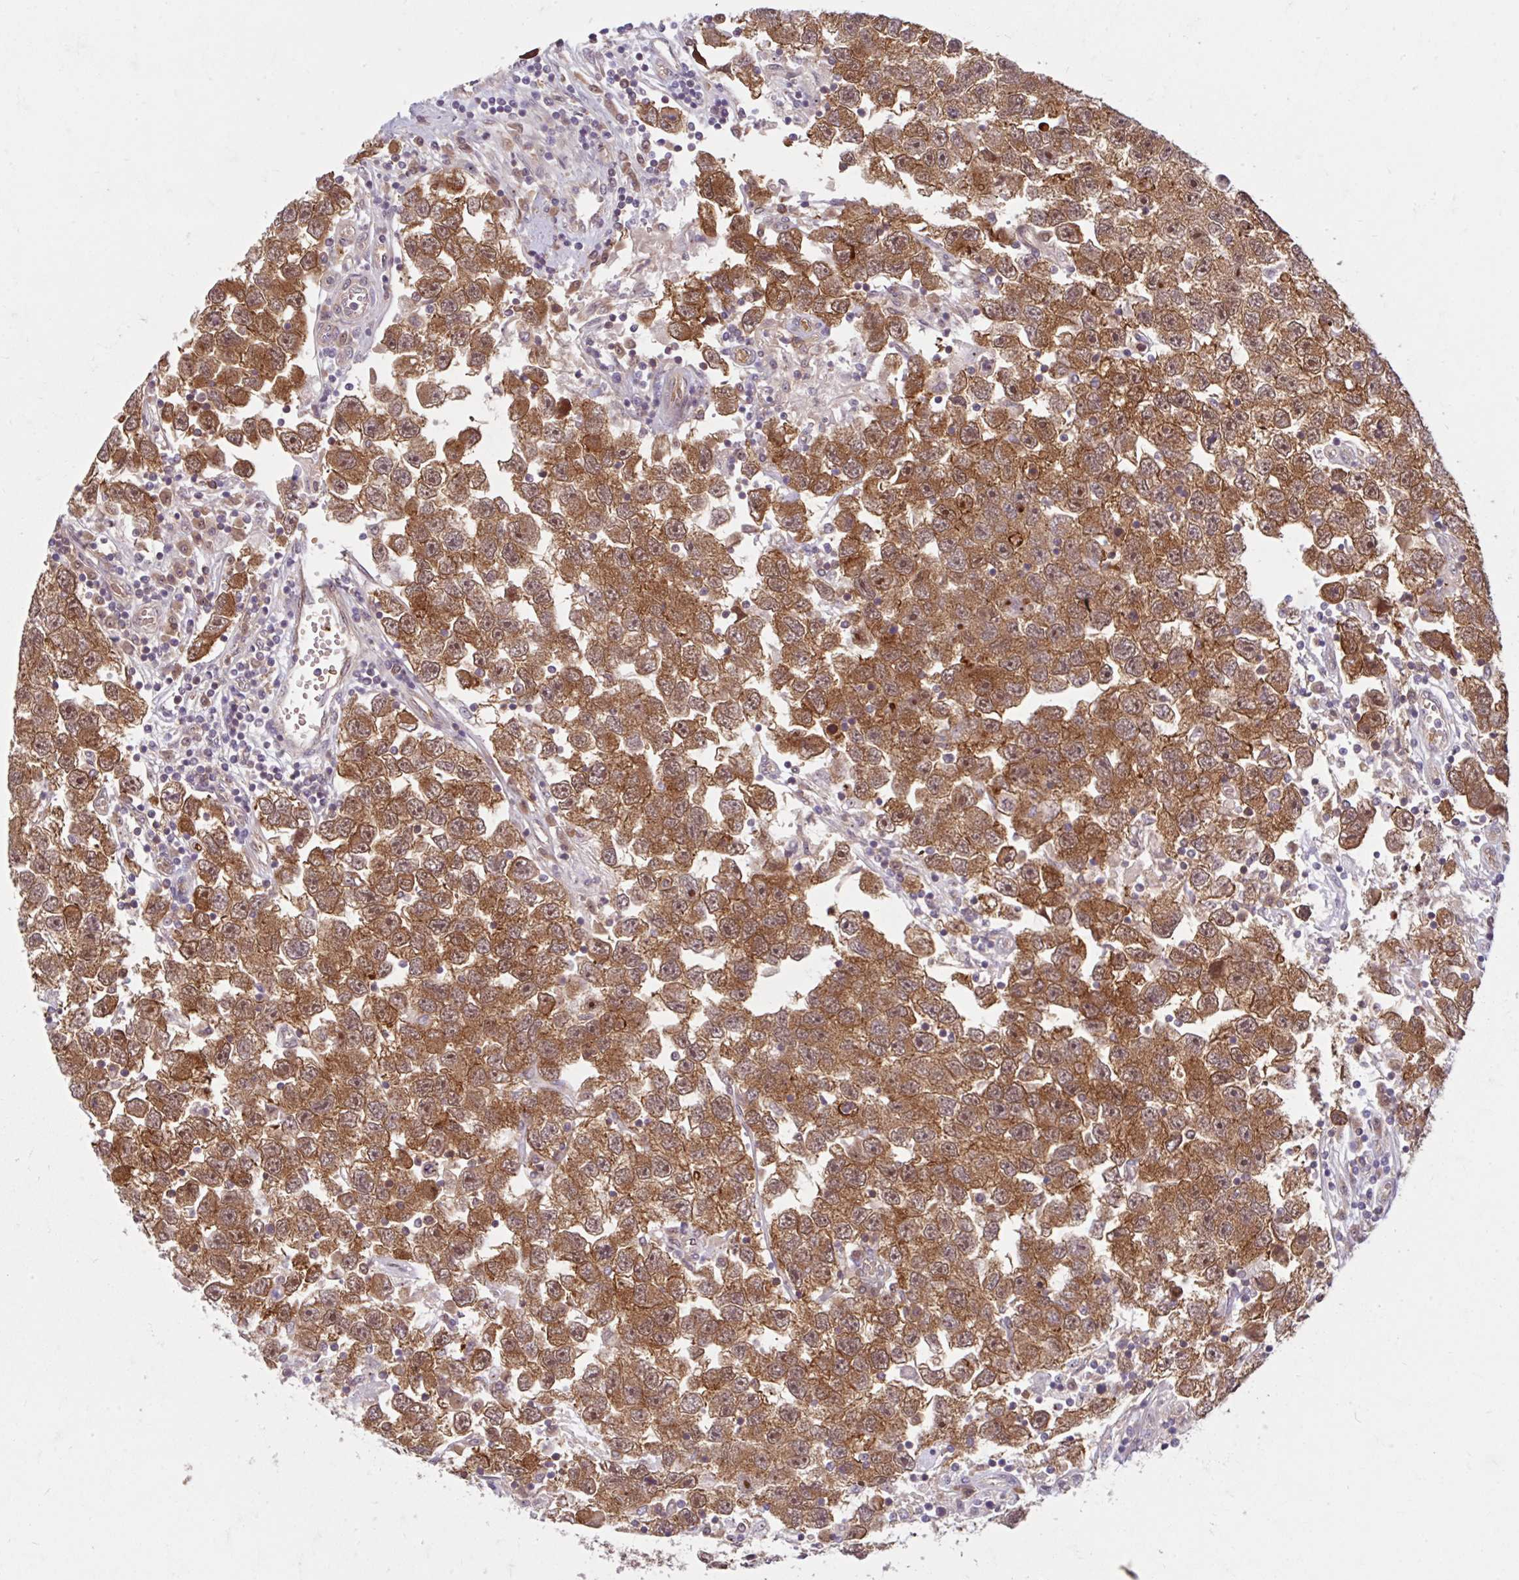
{"staining": {"intensity": "strong", "quantity": ">75%", "location": "cytoplasmic/membranous,nuclear"}, "tissue": "testis cancer", "cell_type": "Tumor cells", "image_type": "cancer", "snomed": [{"axis": "morphology", "description": "Seminoma, NOS"}, {"axis": "topography", "description": "Testis"}], "caption": "DAB (3,3'-diaminobenzidine) immunohistochemical staining of human seminoma (testis) shows strong cytoplasmic/membranous and nuclear protein expression in approximately >75% of tumor cells.", "gene": "HMBS", "patient": {"sex": "male", "age": 26}}